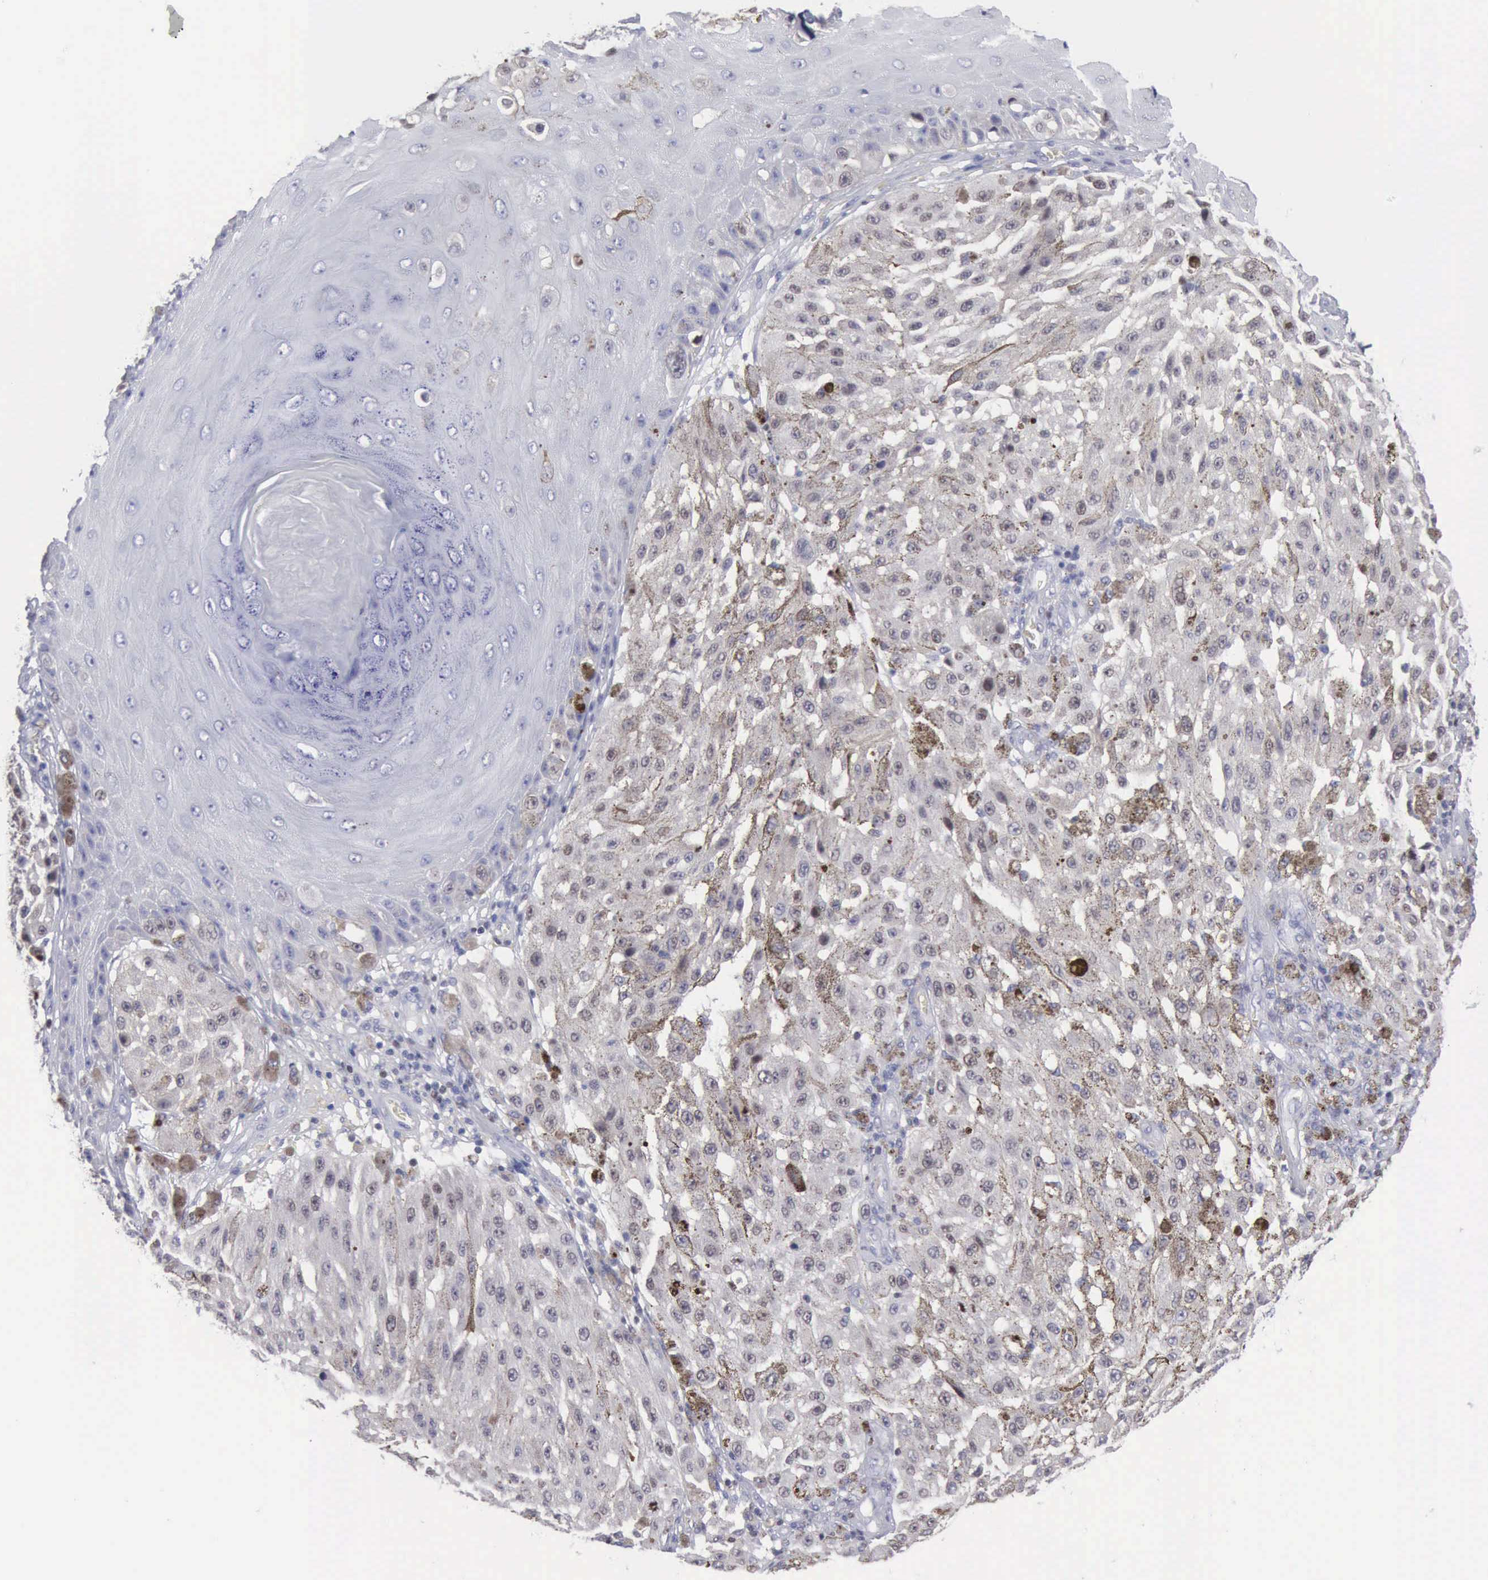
{"staining": {"intensity": "negative", "quantity": "none", "location": "none"}, "tissue": "melanoma", "cell_type": "Tumor cells", "image_type": "cancer", "snomed": [{"axis": "morphology", "description": "Malignant melanoma, NOS"}, {"axis": "topography", "description": "Skin"}], "caption": "This is a histopathology image of immunohistochemistry (IHC) staining of melanoma, which shows no staining in tumor cells. (DAB immunohistochemistry (IHC) with hematoxylin counter stain).", "gene": "SATB2", "patient": {"sex": "female", "age": 64}}